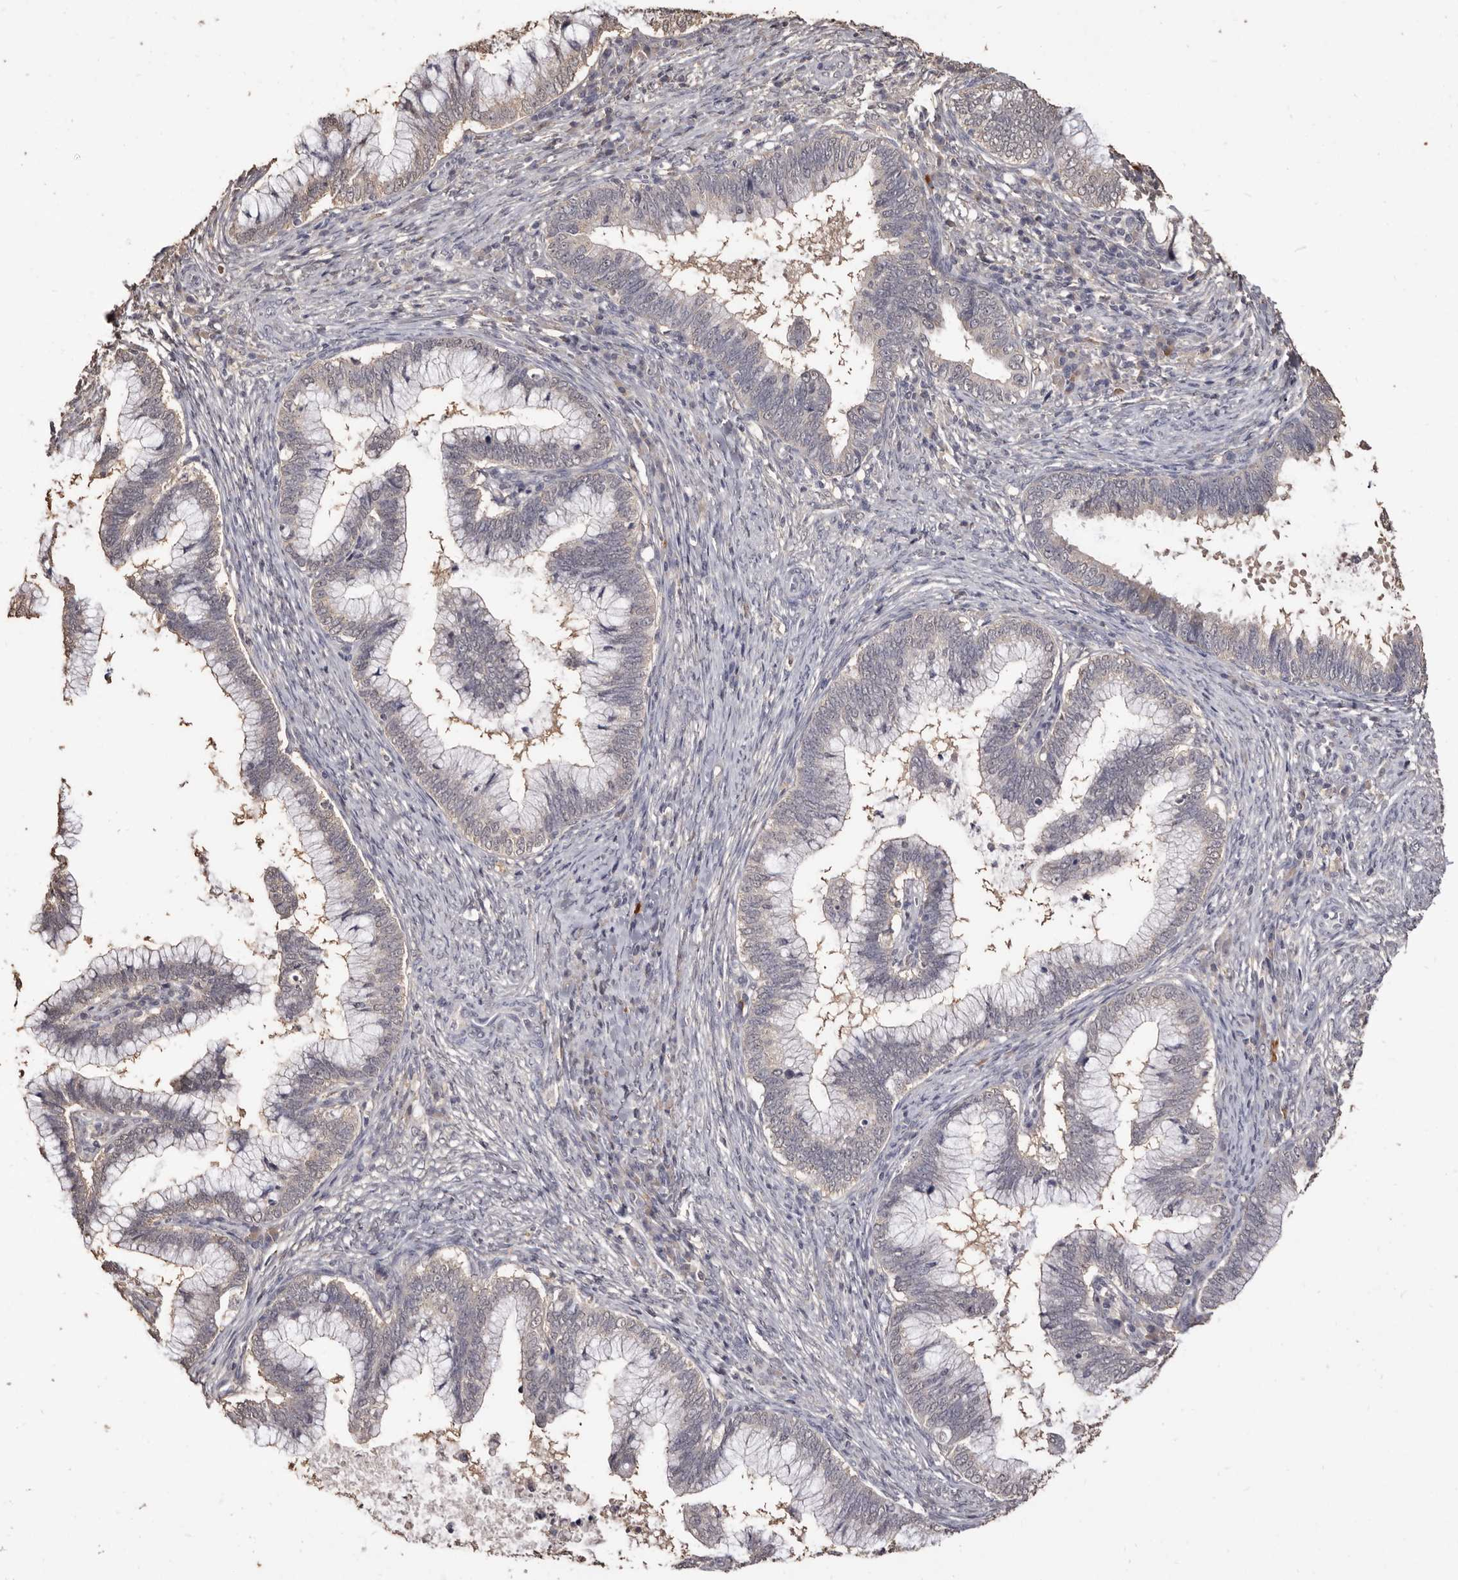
{"staining": {"intensity": "negative", "quantity": "none", "location": "none"}, "tissue": "cervical cancer", "cell_type": "Tumor cells", "image_type": "cancer", "snomed": [{"axis": "morphology", "description": "Adenocarcinoma, NOS"}, {"axis": "topography", "description": "Cervix"}], "caption": "DAB (3,3'-diaminobenzidine) immunohistochemical staining of cervical adenocarcinoma displays no significant positivity in tumor cells.", "gene": "INAVA", "patient": {"sex": "female", "age": 36}}